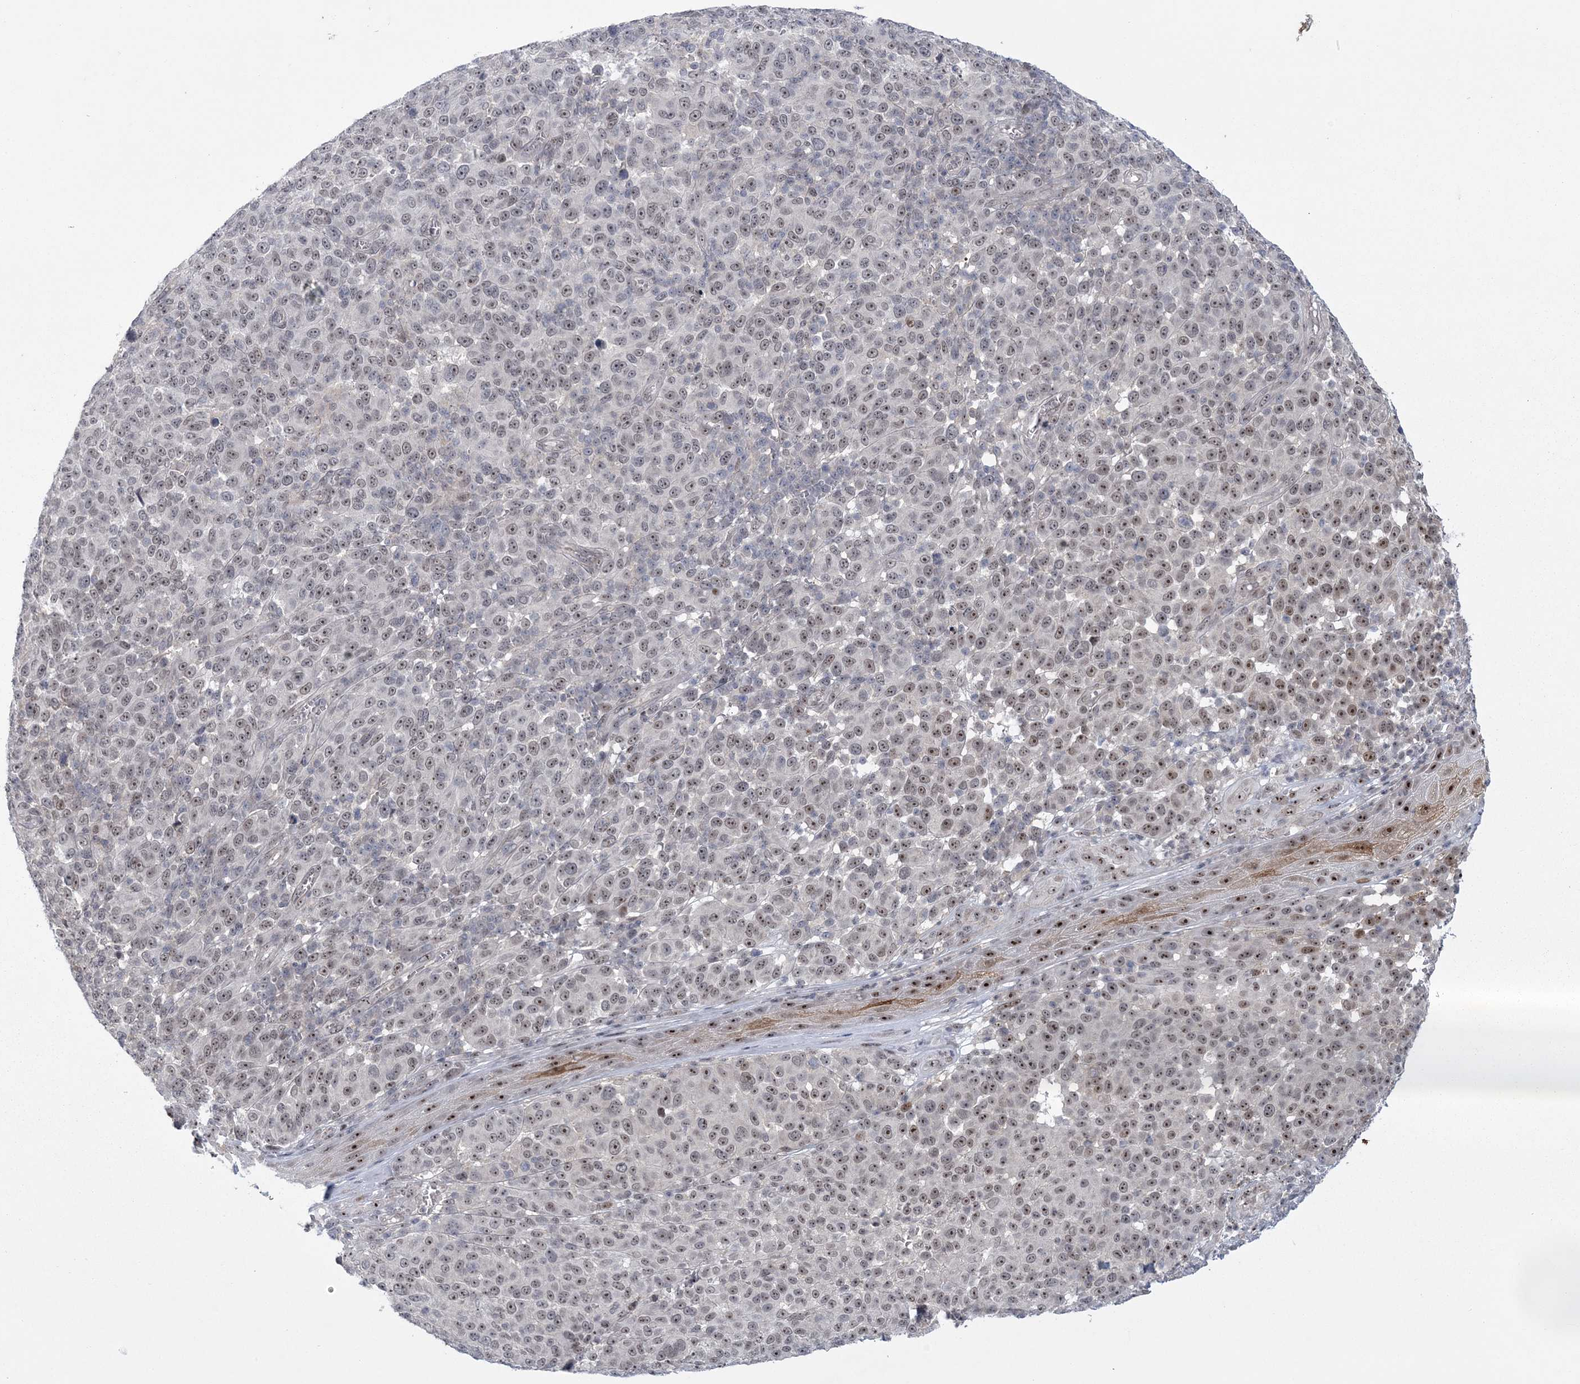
{"staining": {"intensity": "weak", "quantity": "25%-75%", "location": "nuclear"}, "tissue": "melanoma", "cell_type": "Tumor cells", "image_type": "cancer", "snomed": [{"axis": "morphology", "description": "Malignant melanoma, NOS"}, {"axis": "topography", "description": "Skin"}], "caption": "Immunohistochemical staining of melanoma shows low levels of weak nuclear positivity in about 25%-75% of tumor cells.", "gene": "HOMEZ", "patient": {"sex": "male", "age": 49}}